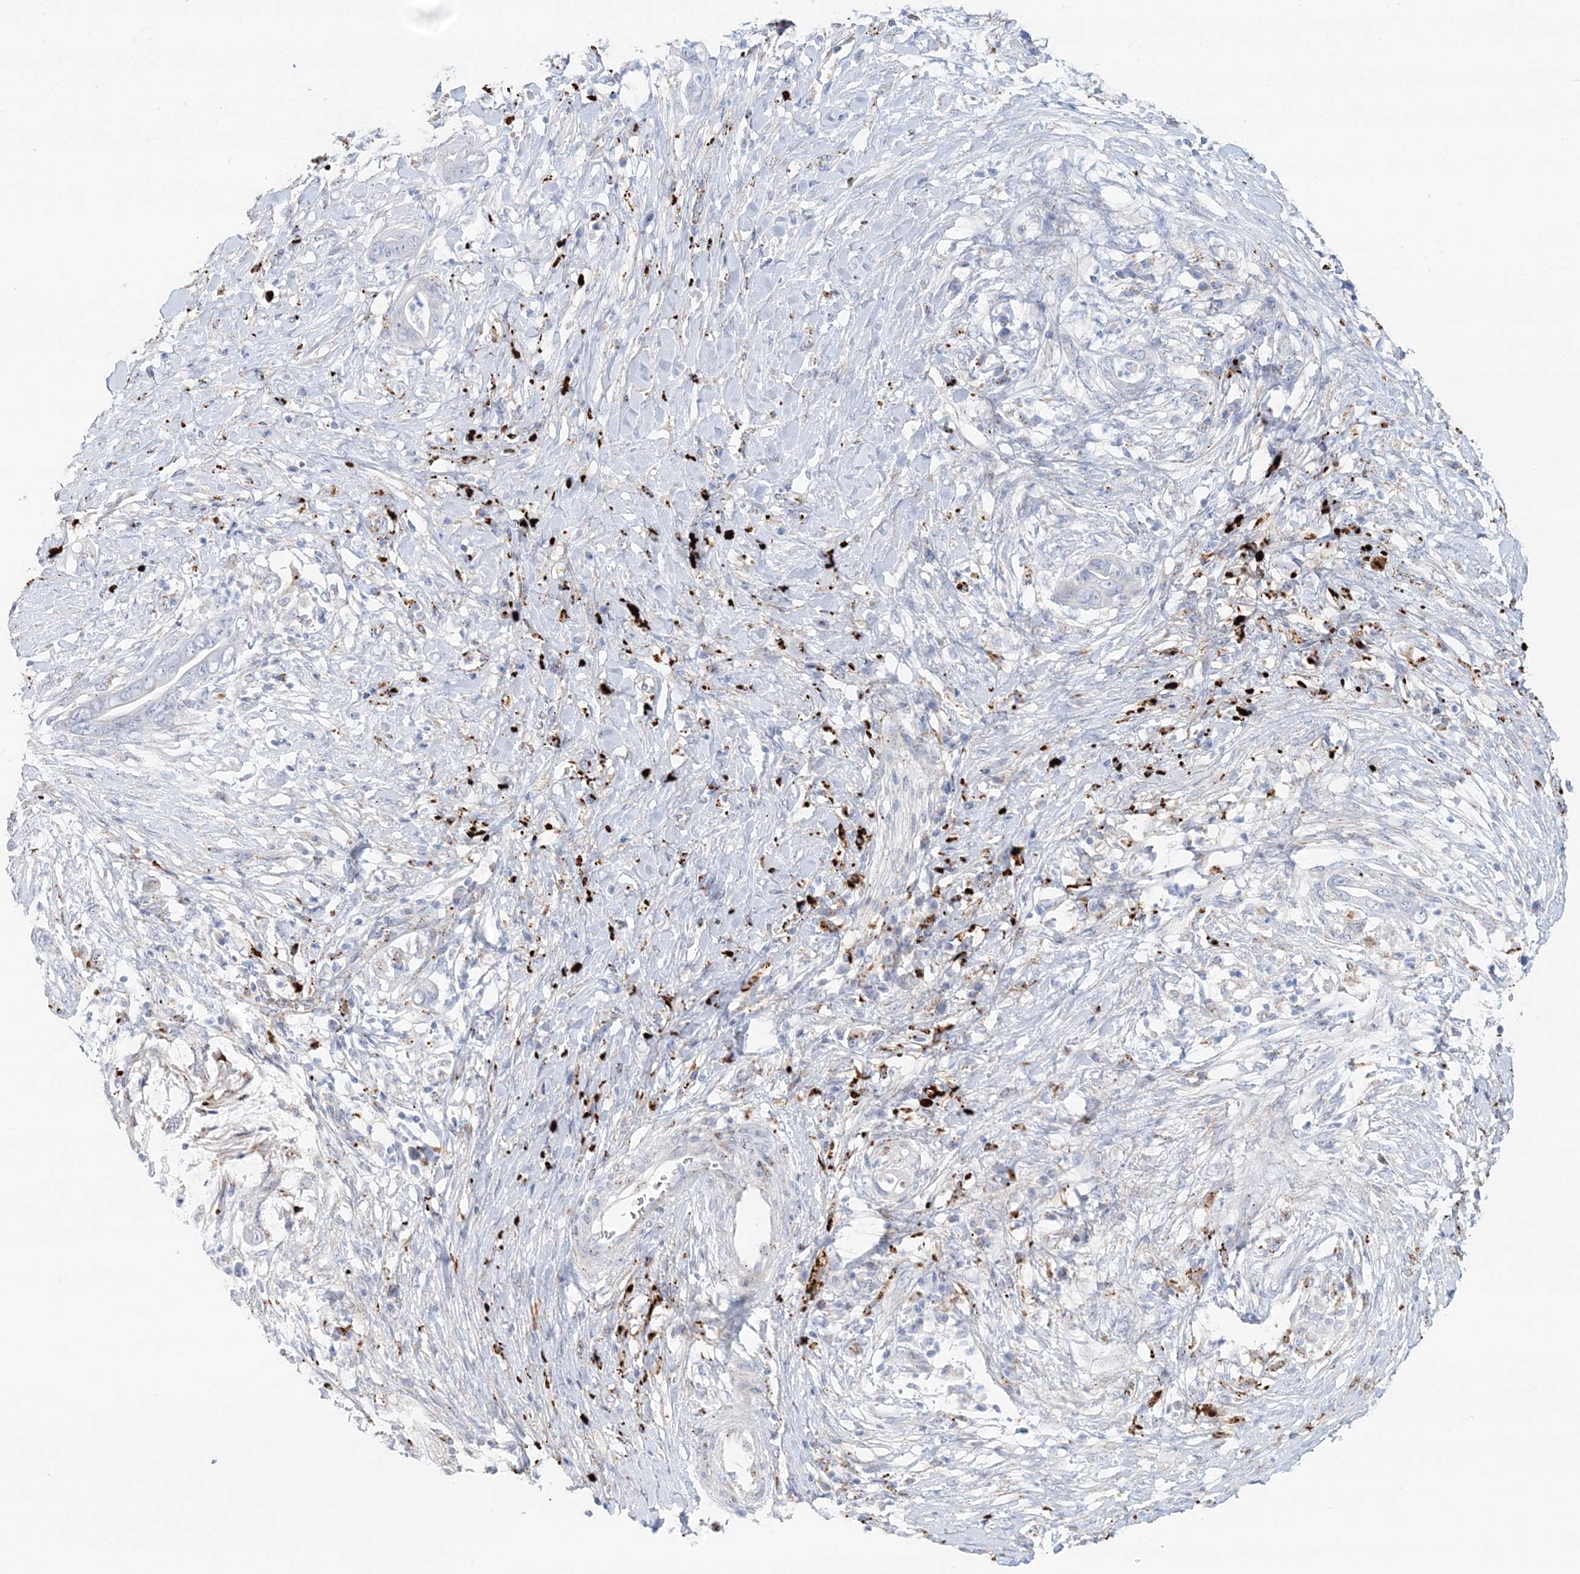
{"staining": {"intensity": "negative", "quantity": "none", "location": "none"}, "tissue": "pancreatic cancer", "cell_type": "Tumor cells", "image_type": "cancer", "snomed": [{"axis": "morphology", "description": "Adenocarcinoma, NOS"}, {"axis": "topography", "description": "Pancreas"}], "caption": "A histopathology image of human pancreatic cancer (adenocarcinoma) is negative for staining in tumor cells. Brightfield microscopy of immunohistochemistry stained with DAB (3,3'-diaminobenzidine) (brown) and hematoxylin (blue), captured at high magnification.", "gene": "TPP1", "patient": {"sex": "male", "age": 75}}